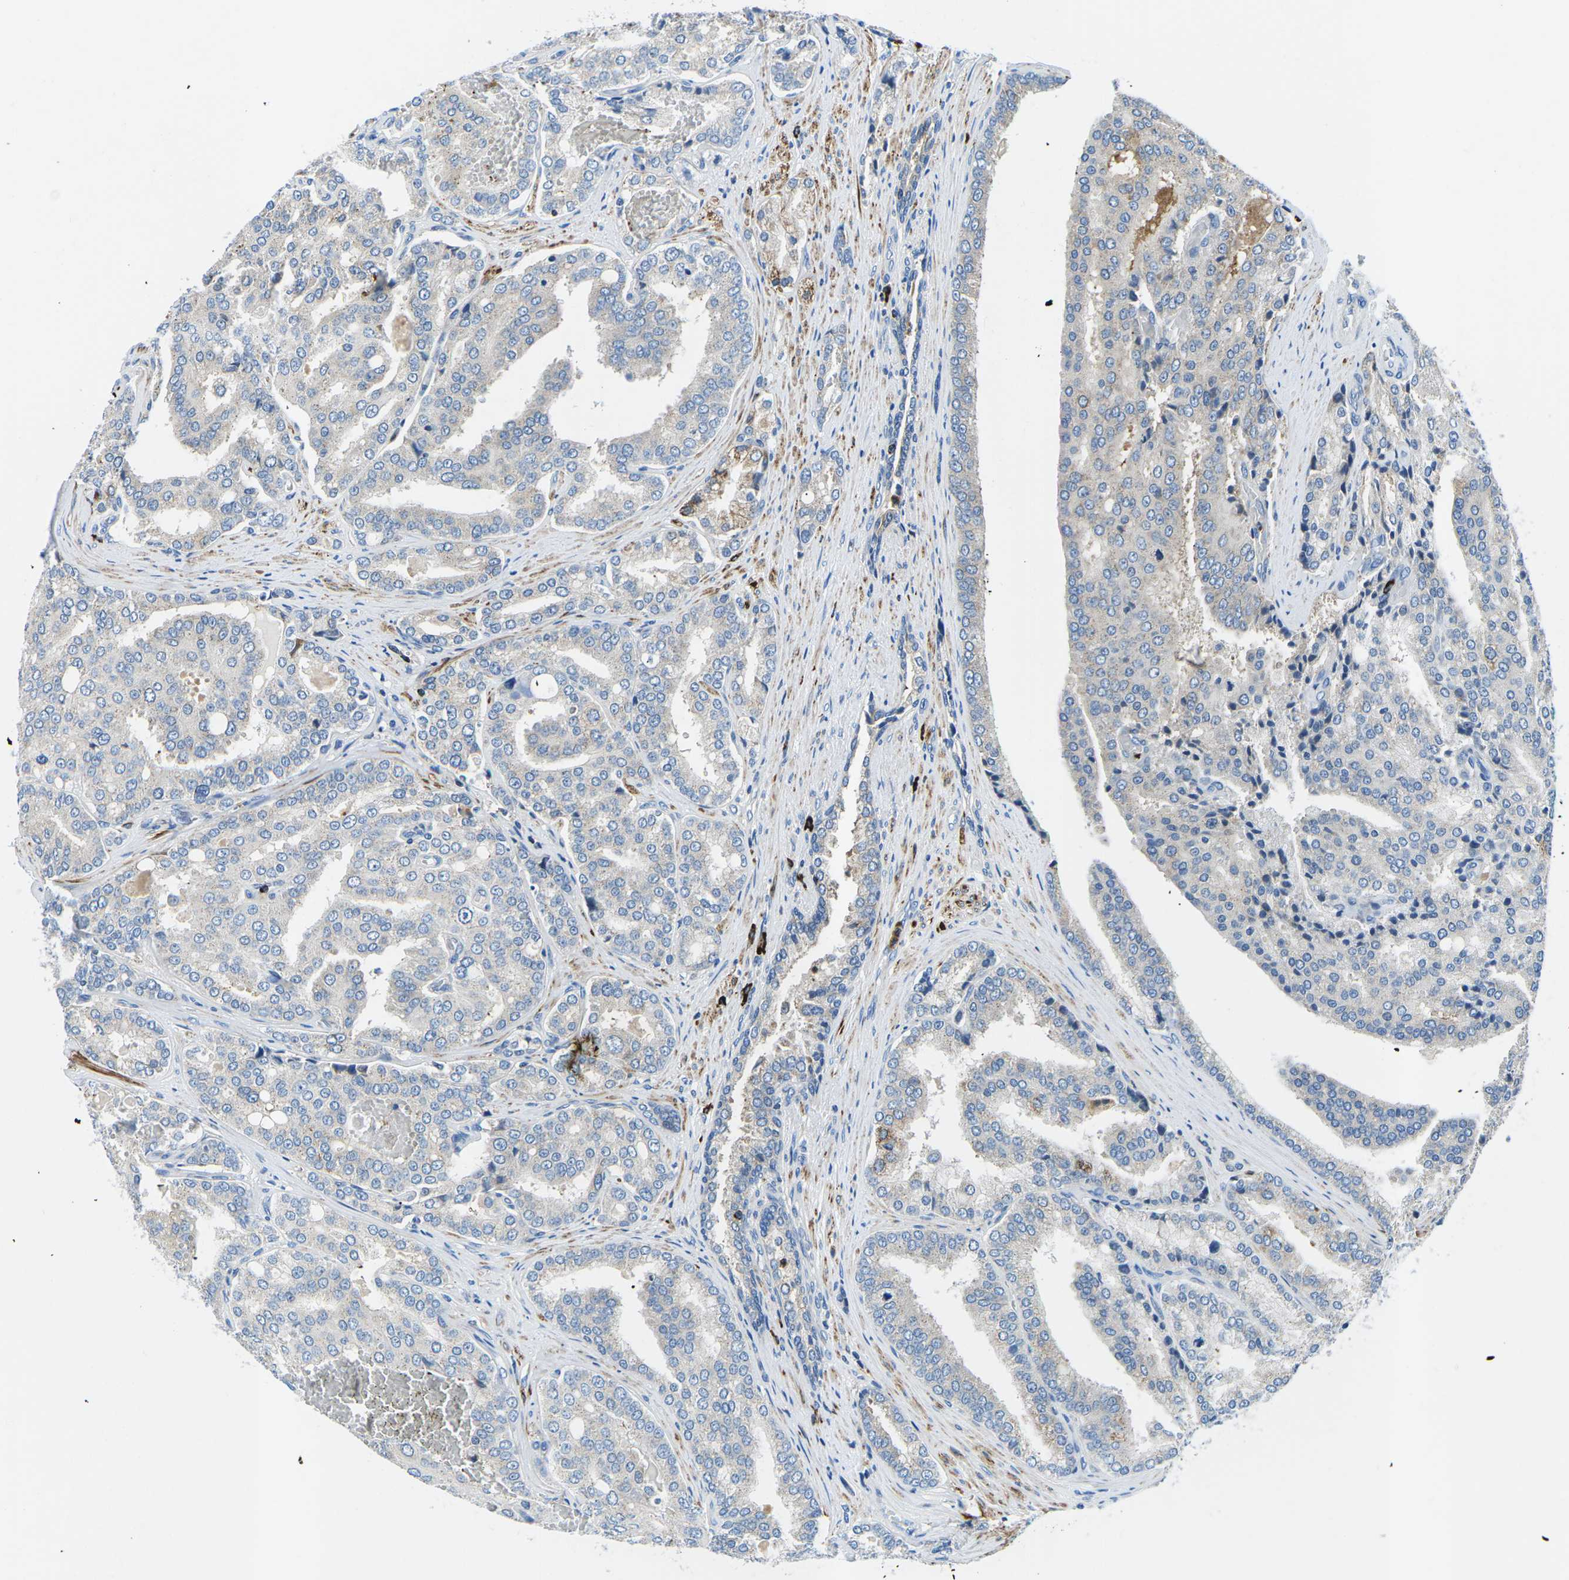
{"staining": {"intensity": "negative", "quantity": "none", "location": "none"}, "tissue": "prostate cancer", "cell_type": "Tumor cells", "image_type": "cancer", "snomed": [{"axis": "morphology", "description": "Adenocarcinoma, High grade"}, {"axis": "topography", "description": "Prostate"}], "caption": "Tumor cells show no significant staining in prostate adenocarcinoma (high-grade). Brightfield microscopy of immunohistochemistry (IHC) stained with DAB (3,3'-diaminobenzidine) (brown) and hematoxylin (blue), captured at high magnification.", "gene": "MC4R", "patient": {"sex": "male", "age": 50}}